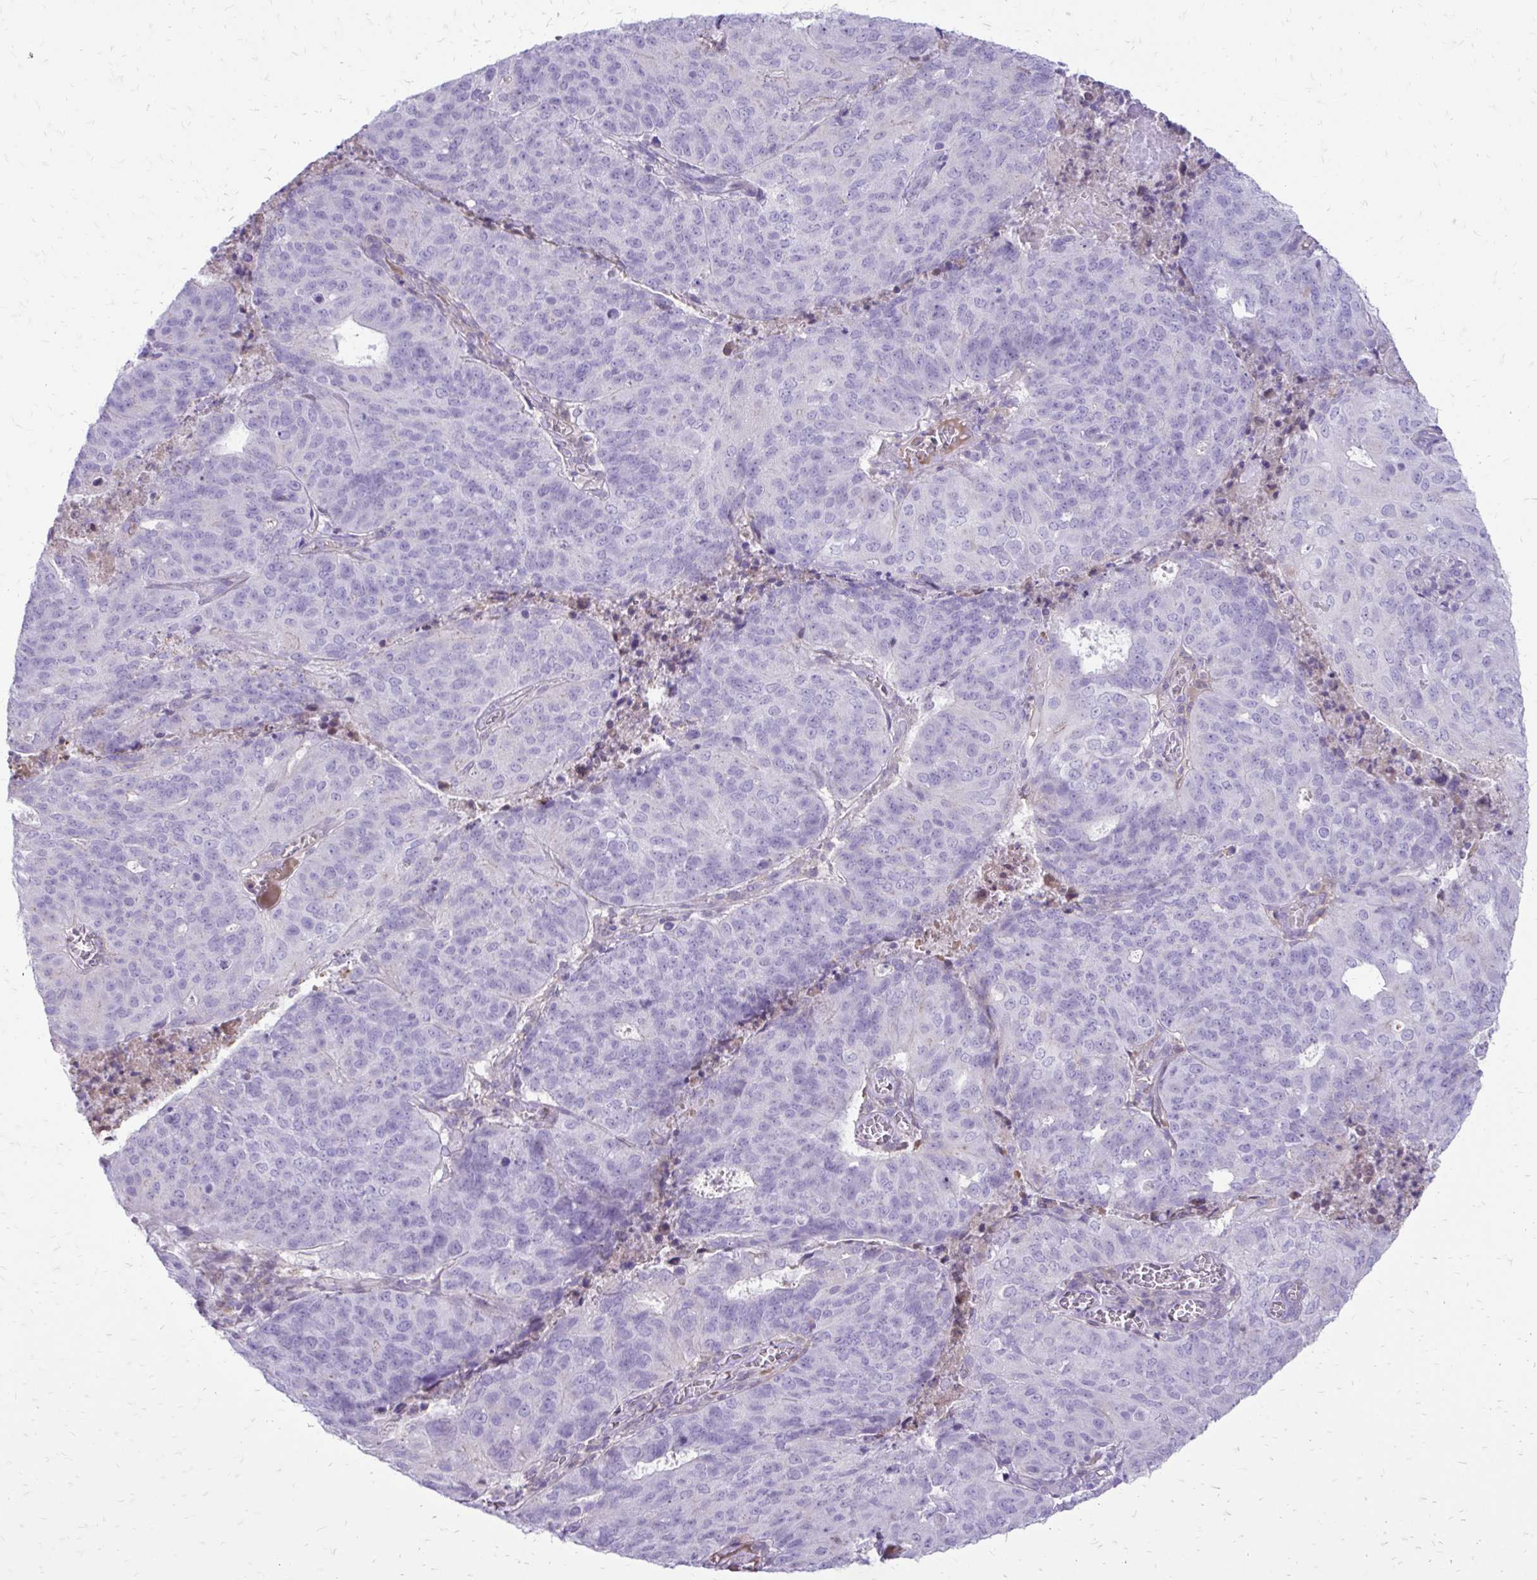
{"staining": {"intensity": "negative", "quantity": "none", "location": "none"}, "tissue": "endometrial cancer", "cell_type": "Tumor cells", "image_type": "cancer", "snomed": [{"axis": "morphology", "description": "Adenocarcinoma, NOS"}, {"axis": "topography", "description": "Endometrium"}], "caption": "High magnification brightfield microscopy of endometrial cancer stained with DAB (3,3'-diaminobenzidine) (brown) and counterstained with hematoxylin (blue): tumor cells show no significant expression. (Brightfield microscopy of DAB IHC at high magnification).", "gene": "SIGLEC11", "patient": {"sex": "female", "age": 82}}